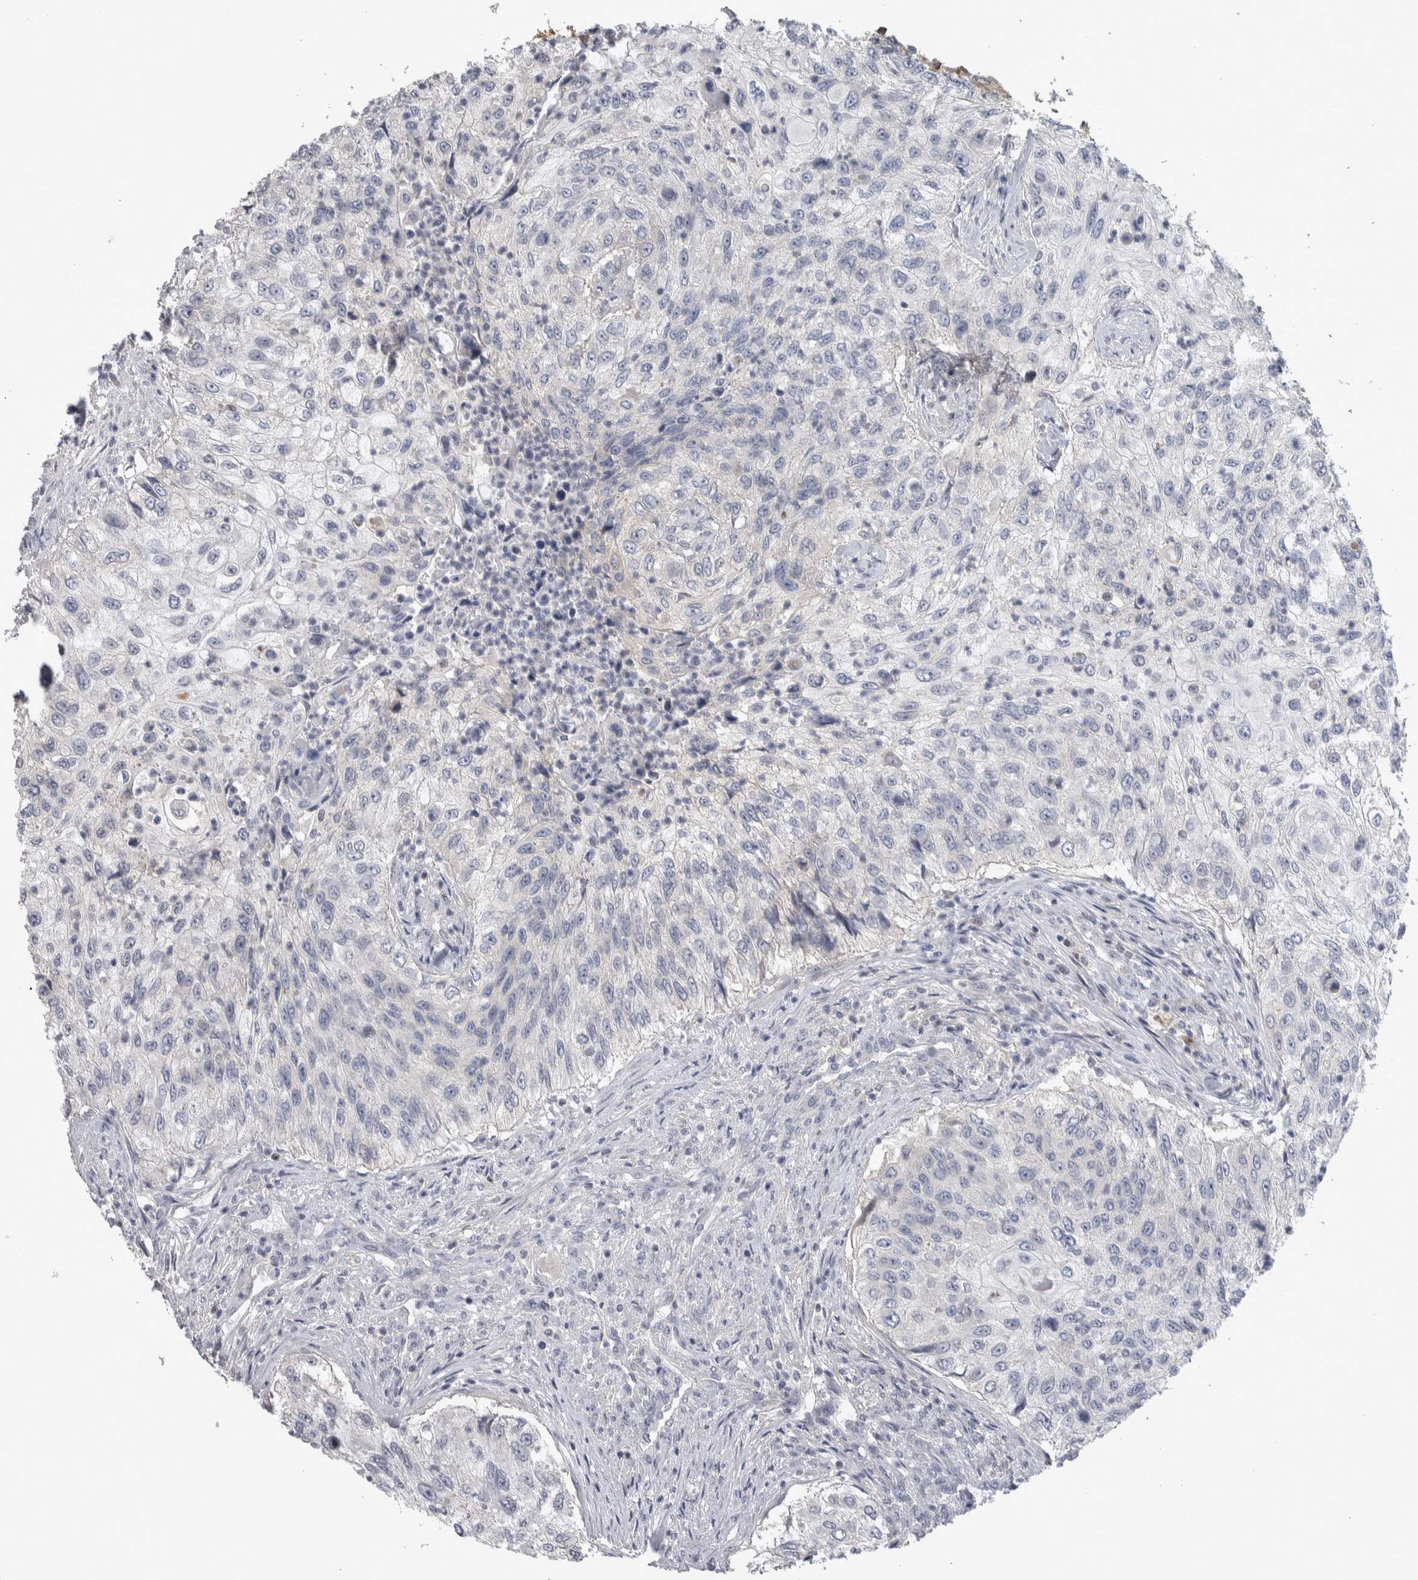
{"staining": {"intensity": "negative", "quantity": "none", "location": "none"}, "tissue": "urothelial cancer", "cell_type": "Tumor cells", "image_type": "cancer", "snomed": [{"axis": "morphology", "description": "Urothelial carcinoma, High grade"}, {"axis": "topography", "description": "Urinary bladder"}], "caption": "The histopathology image demonstrates no staining of tumor cells in urothelial cancer. The staining is performed using DAB (3,3'-diaminobenzidine) brown chromogen with nuclei counter-stained in using hematoxylin.", "gene": "NFKB2", "patient": {"sex": "female", "age": 60}}